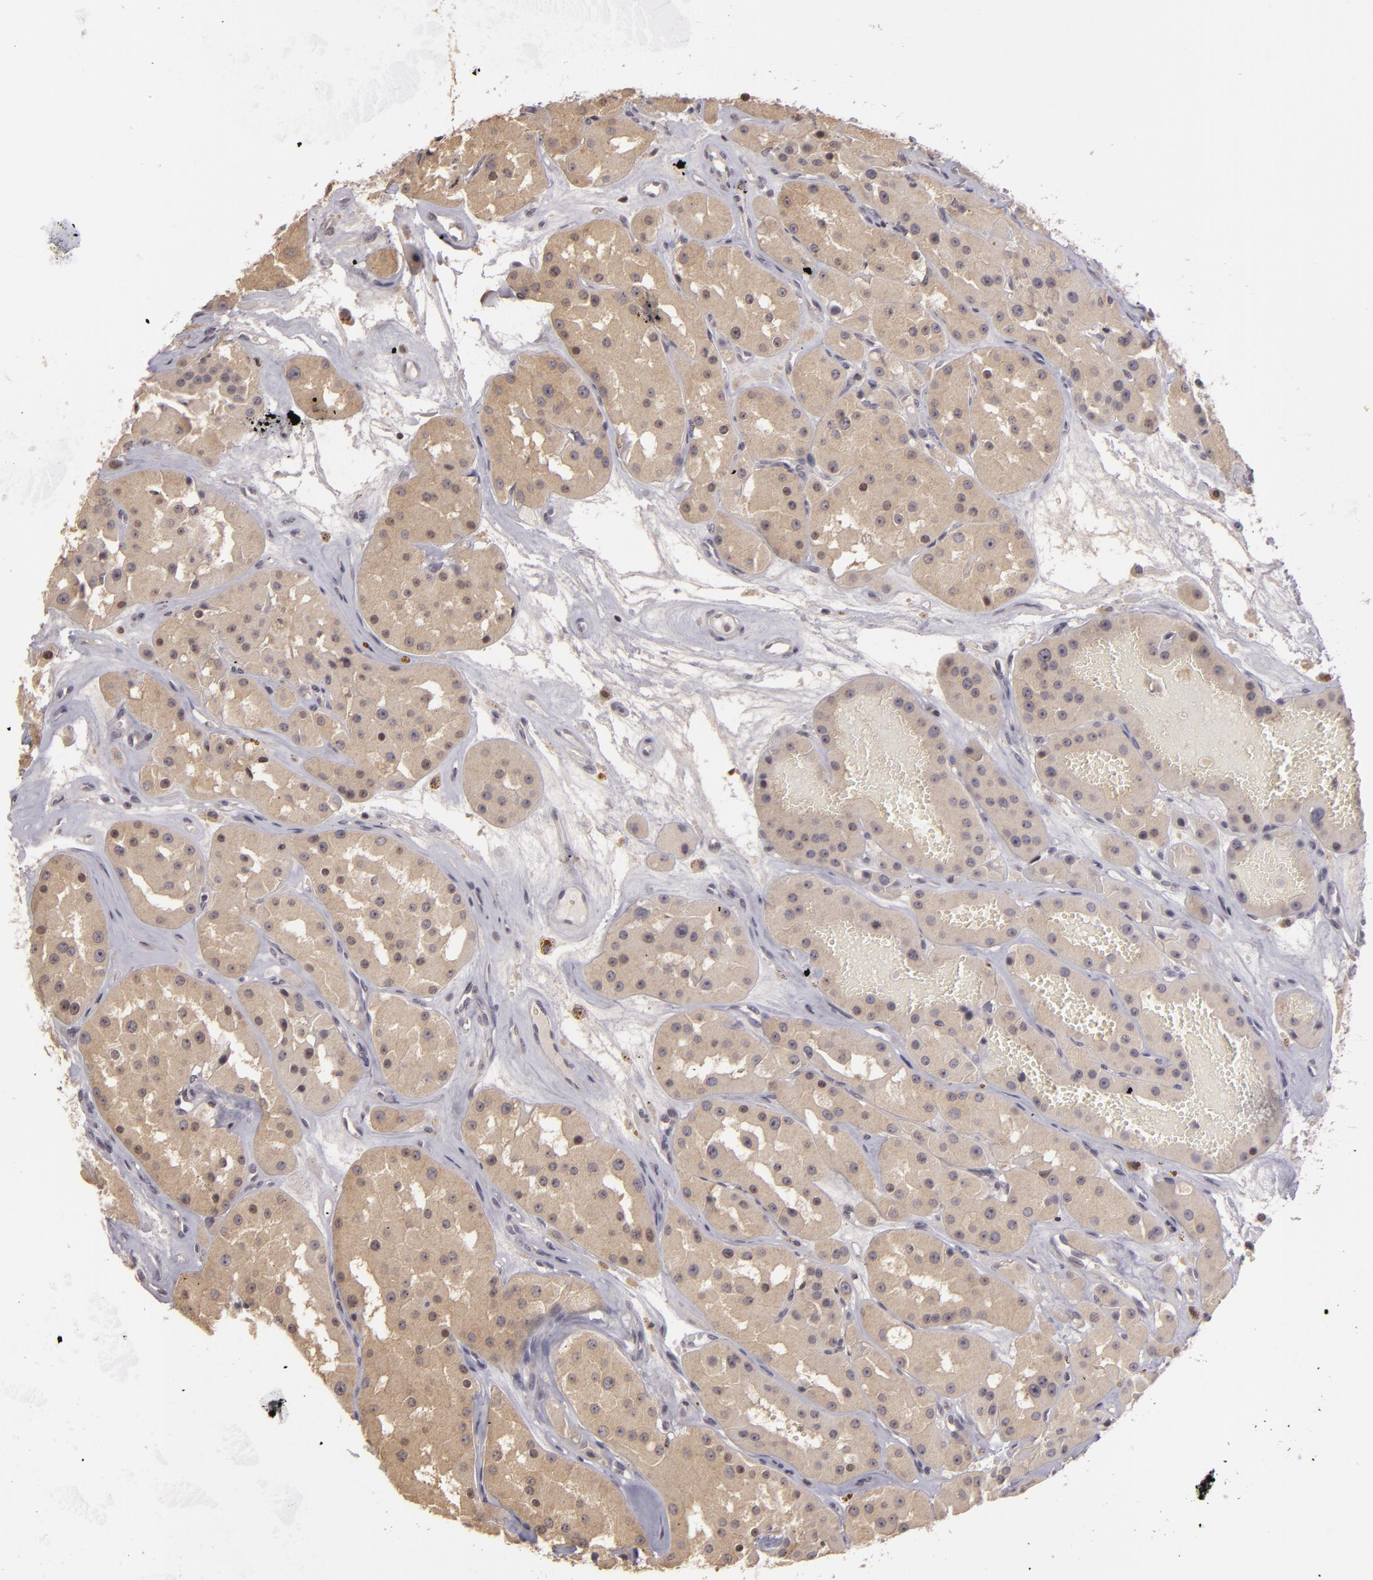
{"staining": {"intensity": "weak", "quantity": "<25%", "location": "nuclear"}, "tissue": "renal cancer", "cell_type": "Tumor cells", "image_type": "cancer", "snomed": [{"axis": "morphology", "description": "Adenocarcinoma, uncertain malignant potential"}, {"axis": "topography", "description": "Kidney"}], "caption": "Renal adenocarcinoma,  uncertain malignant potential was stained to show a protein in brown. There is no significant expression in tumor cells.", "gene": "AKAP6", "patient": {"sex": "male", "age": 63}}